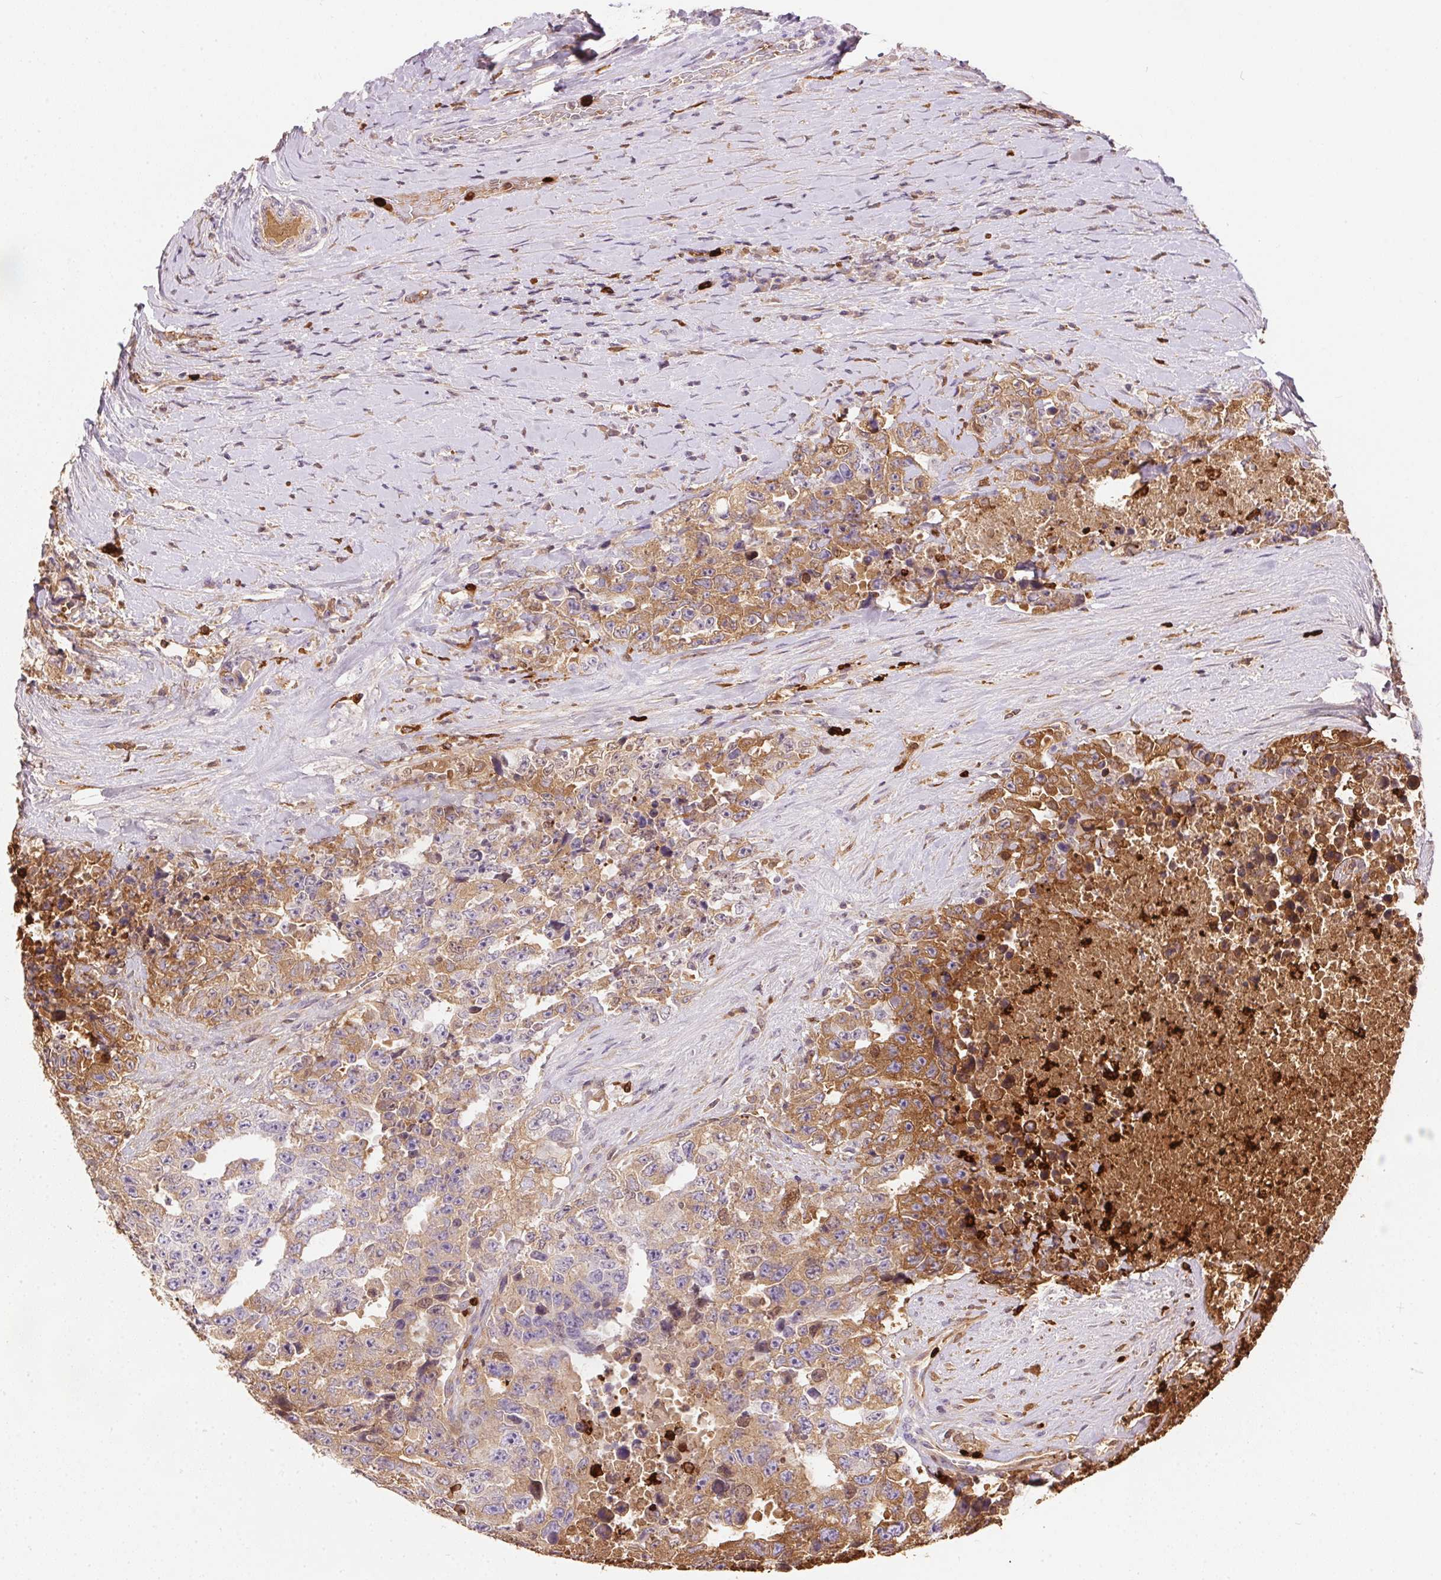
{"staining": {"intensity": "weak", "quantity": "25%-75%", "location": "cytoplasmic/membranous,nuclear"}, "tissue": "testis cancer", "cell_type": "Tumor cells", "image_type": "cancer", "snomed": [{"axis": "morphology", "description": "Carcinoma, Embryonal, NOS"}, {"axis": "topography", "description": "Testis"}], "caption": "Approximately 25%-75% of tumor cells in embryonal carcinoma (testis) exhibit weak cytoplasmic/membranous and nuclear protein staining as visualized by brown immunohistochemical staining.", "gene": "ORM1", "patient": {"sex": "male", "age": 24}}